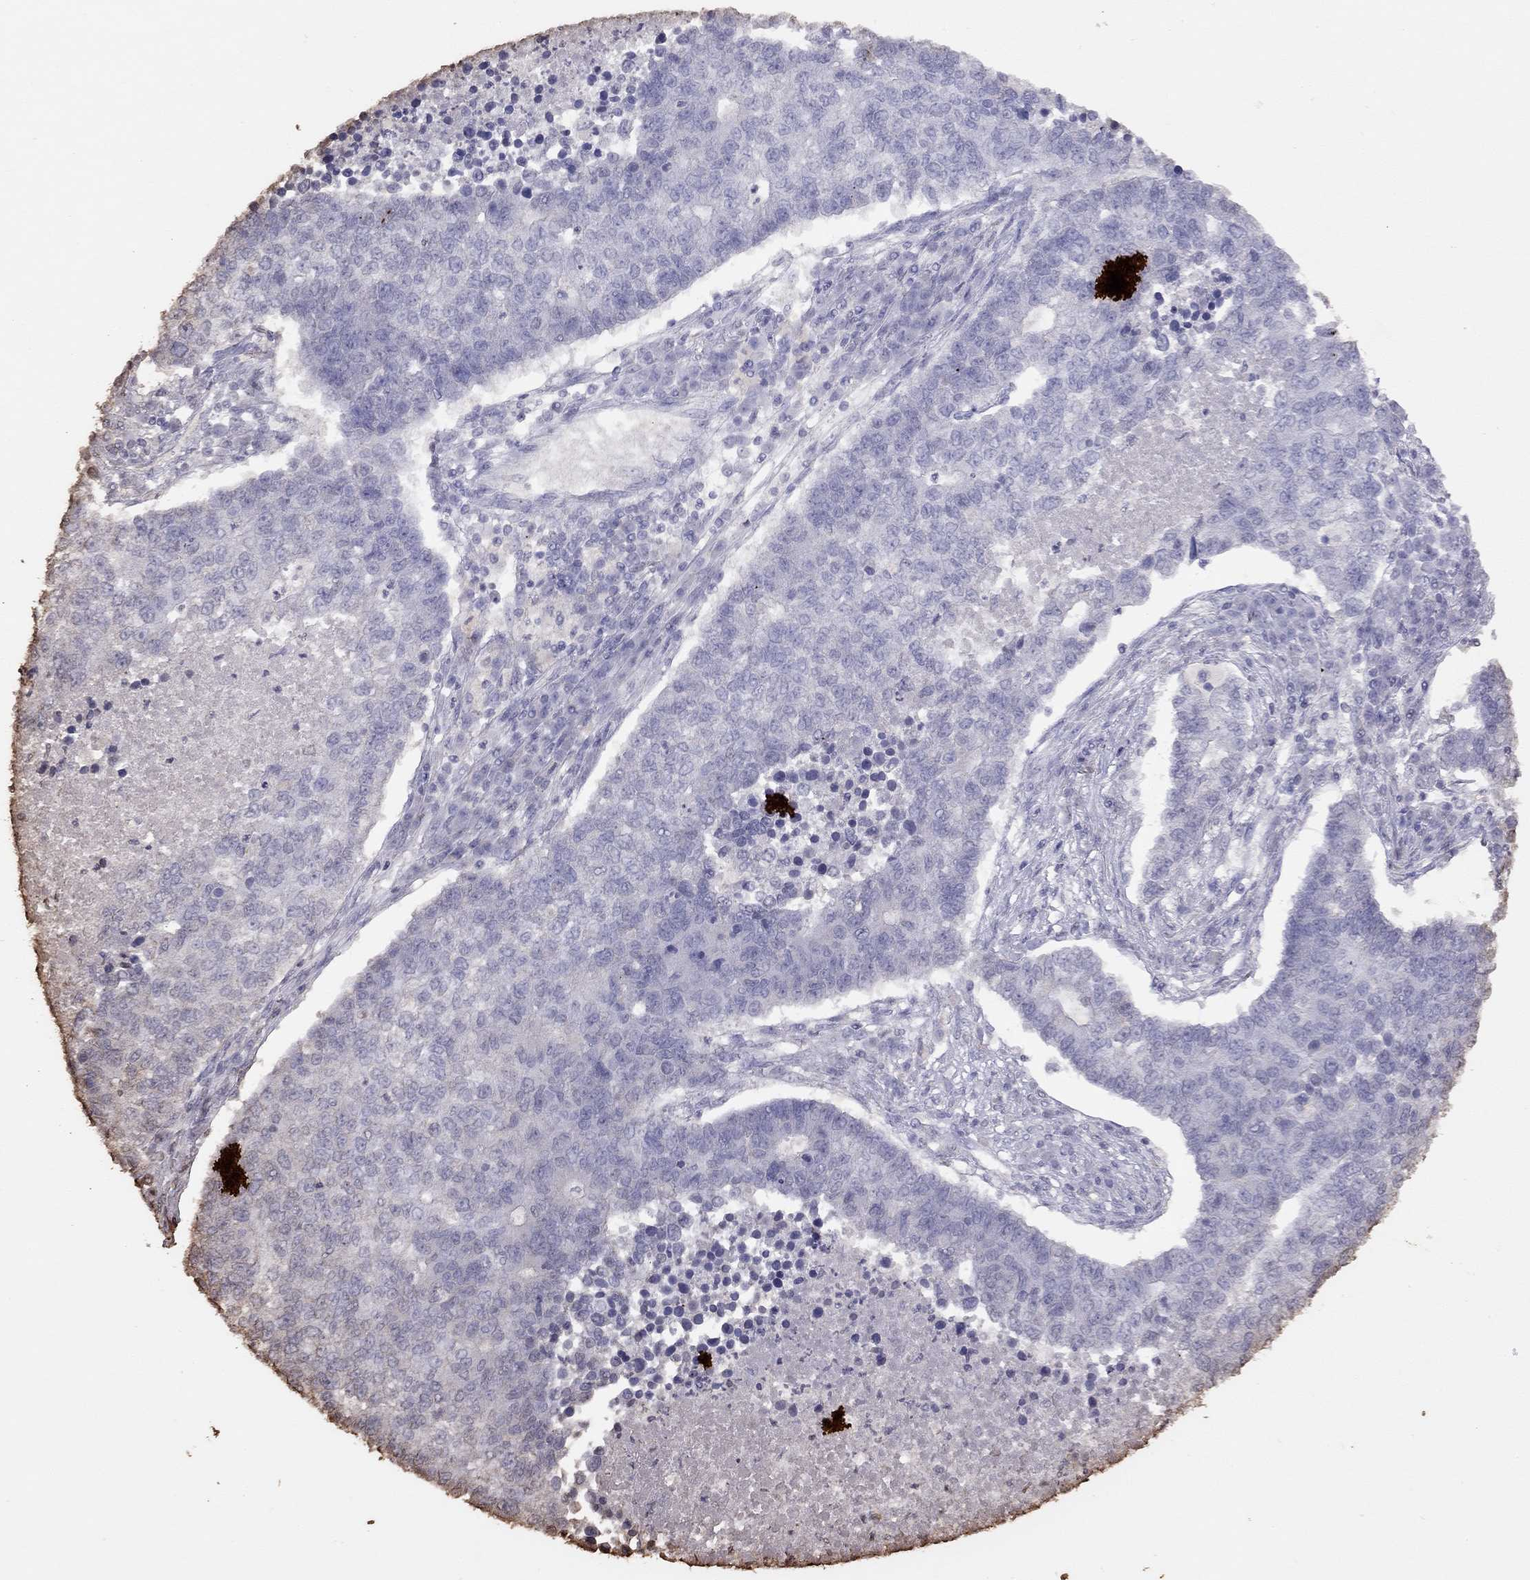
{"staining": {"intensity": "negative", "quantity": "none", "location": "none"}, "tissue": "lung cancer", "cell_type": "Tumor cells", "image_type": "cancer", "snomed": [{"axis": "morphology", "description": "Adenocarcinoma, NOS"}, {"axis": "topography", "description": "Lung"}], "caption": "Immunohistochemistry (IHC) histopathology image of neoplastic tissue: adenocarcinoma (lung) stained with DAB exhibits no significant protein positivity in tumor cells.", "gene": "SUN3", "patient": {"sex": "male", "age": 57}}